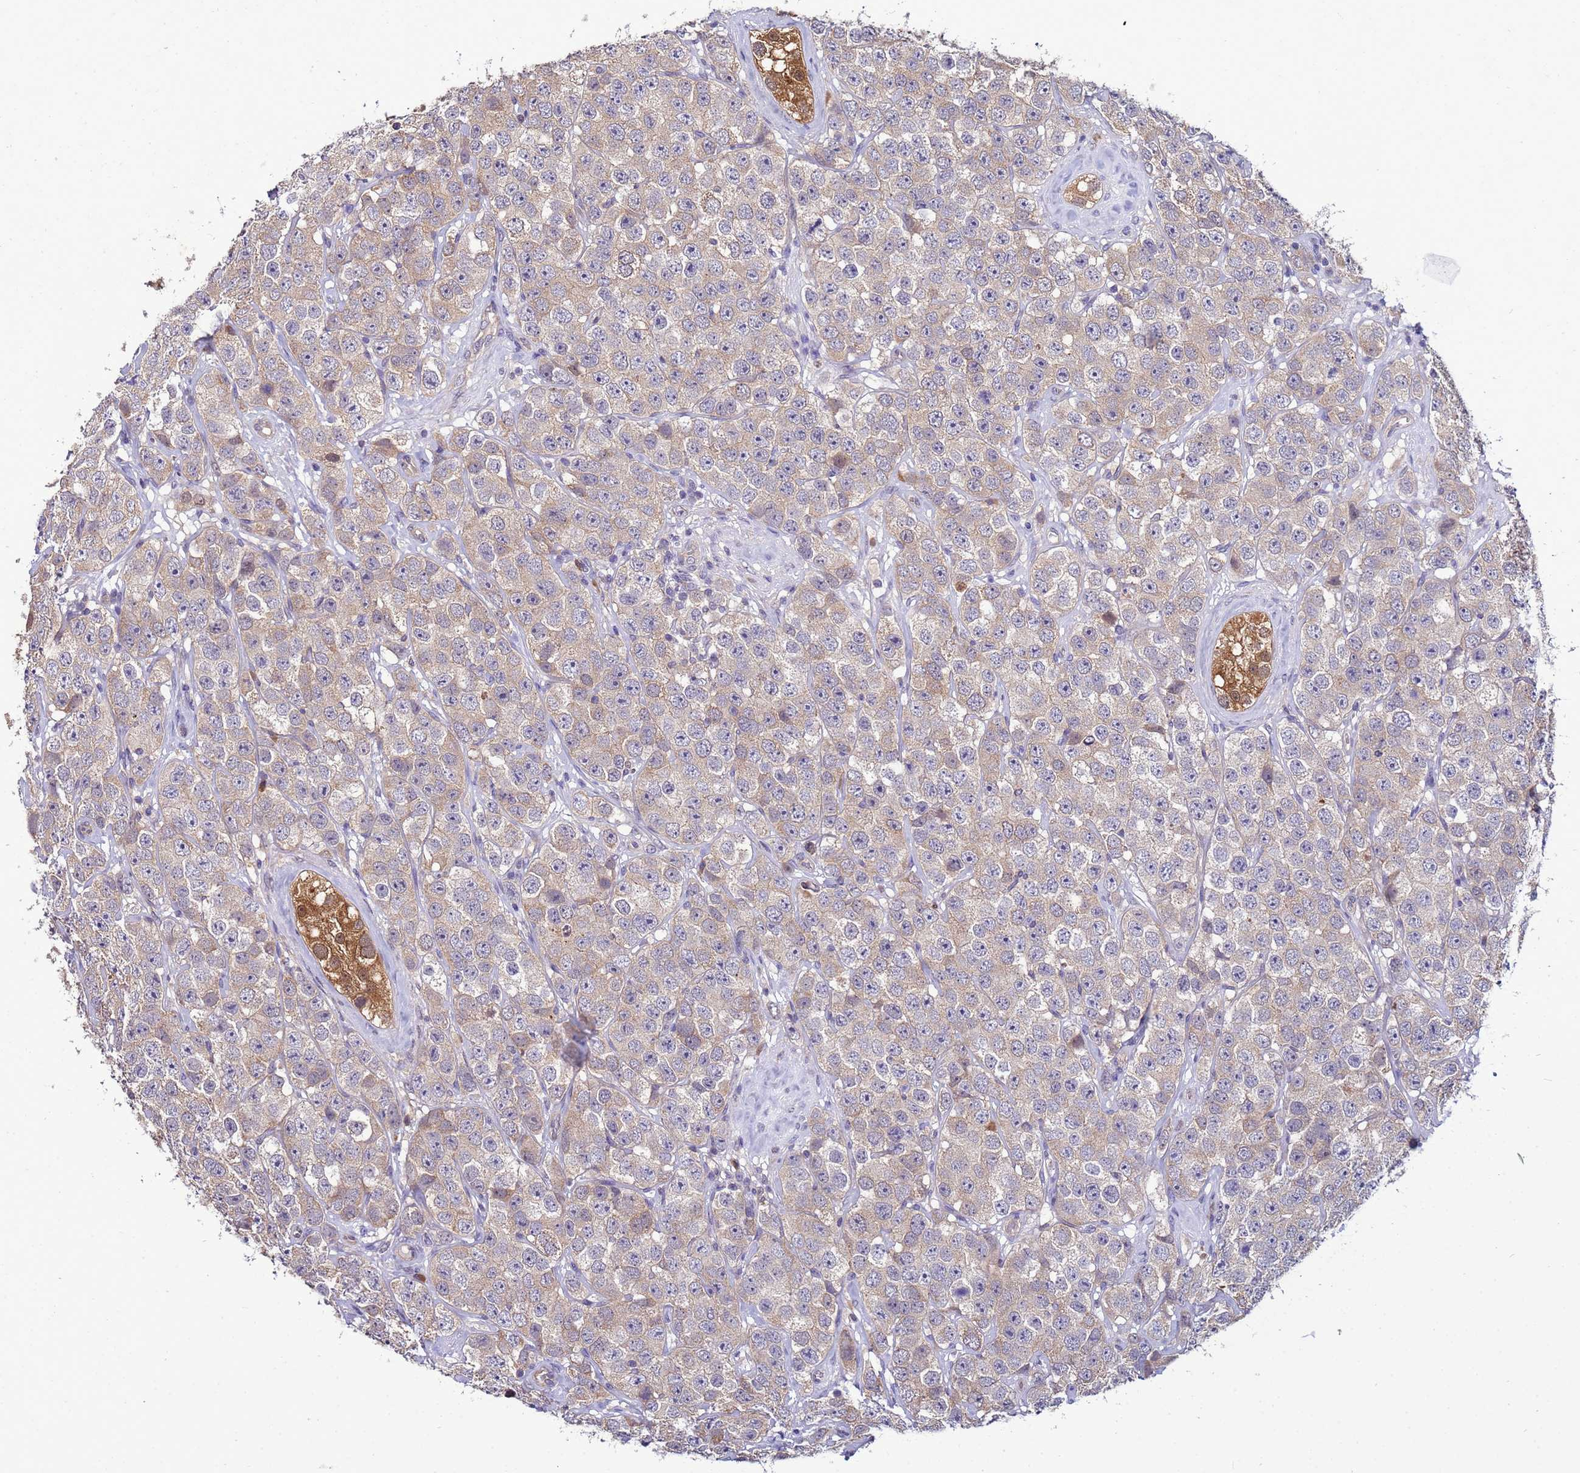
{"staining": {"intensity": "weak", "quantity": ">75%", "location": "cytoplasmic/membranous"}, "tissue": "testis cancer", "cell_type": "Tumor cells", "image_type": "cancer", "snomed": [{"axis": "morphology", "description": "Seminoma, NOS"}, {"axis": "topography", "description": "Testis"}], "caption": "Weak cytoplasmic/membranous protein positivity is seen in approximately >75% of tumor cells in seminoma (testis).", "gene": "NAXE", "patient": {"sex": "male", "age": 28}}